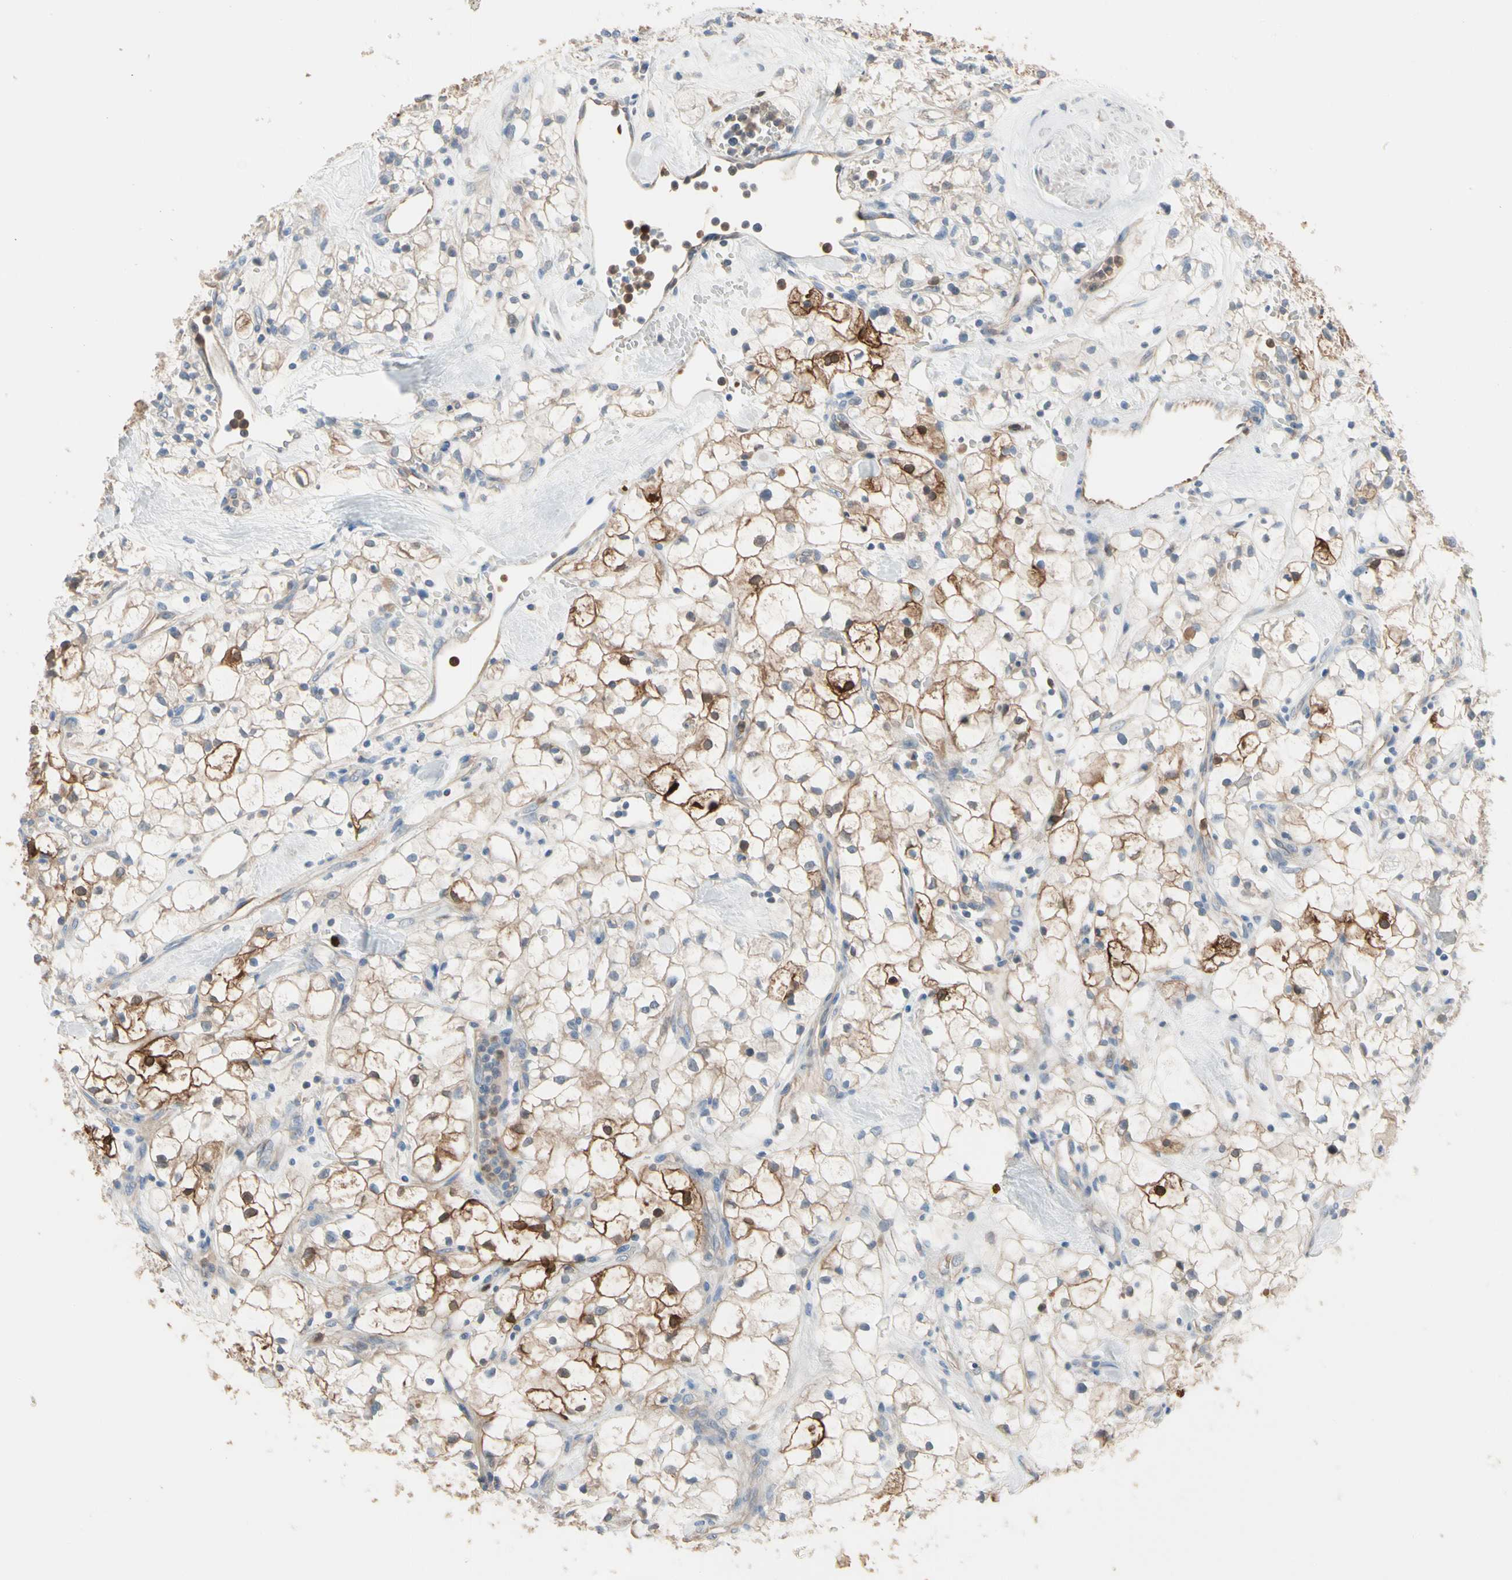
{"staining": {"intensity": "strong", "quantity": "<25%", "location": "cytoplasmic/membranous,nuclear"}, "tissue": "renal cancer", "cell_type": "Tumor cells", "image_type": "cancer", "snomed": [{"axis": "morphology", "description": "Adenocarcinoma, NOS"}, {"axis": "topography", "description": "Kidney"}], "caption": "Immunohistochemical staining of adenocarcinoma (renal) demonstrates strong cytoplasmic/membranous and nuclear protein expression in about <25% of tumor cells. (Stains: DAB (3,3'-diaminobenzidine) in brown, nuclei in blue, Microscopy: brightfield microscopy at high magnification).", "gene": "BBOX1", "patient": {"sex": "female", "age": 60}}